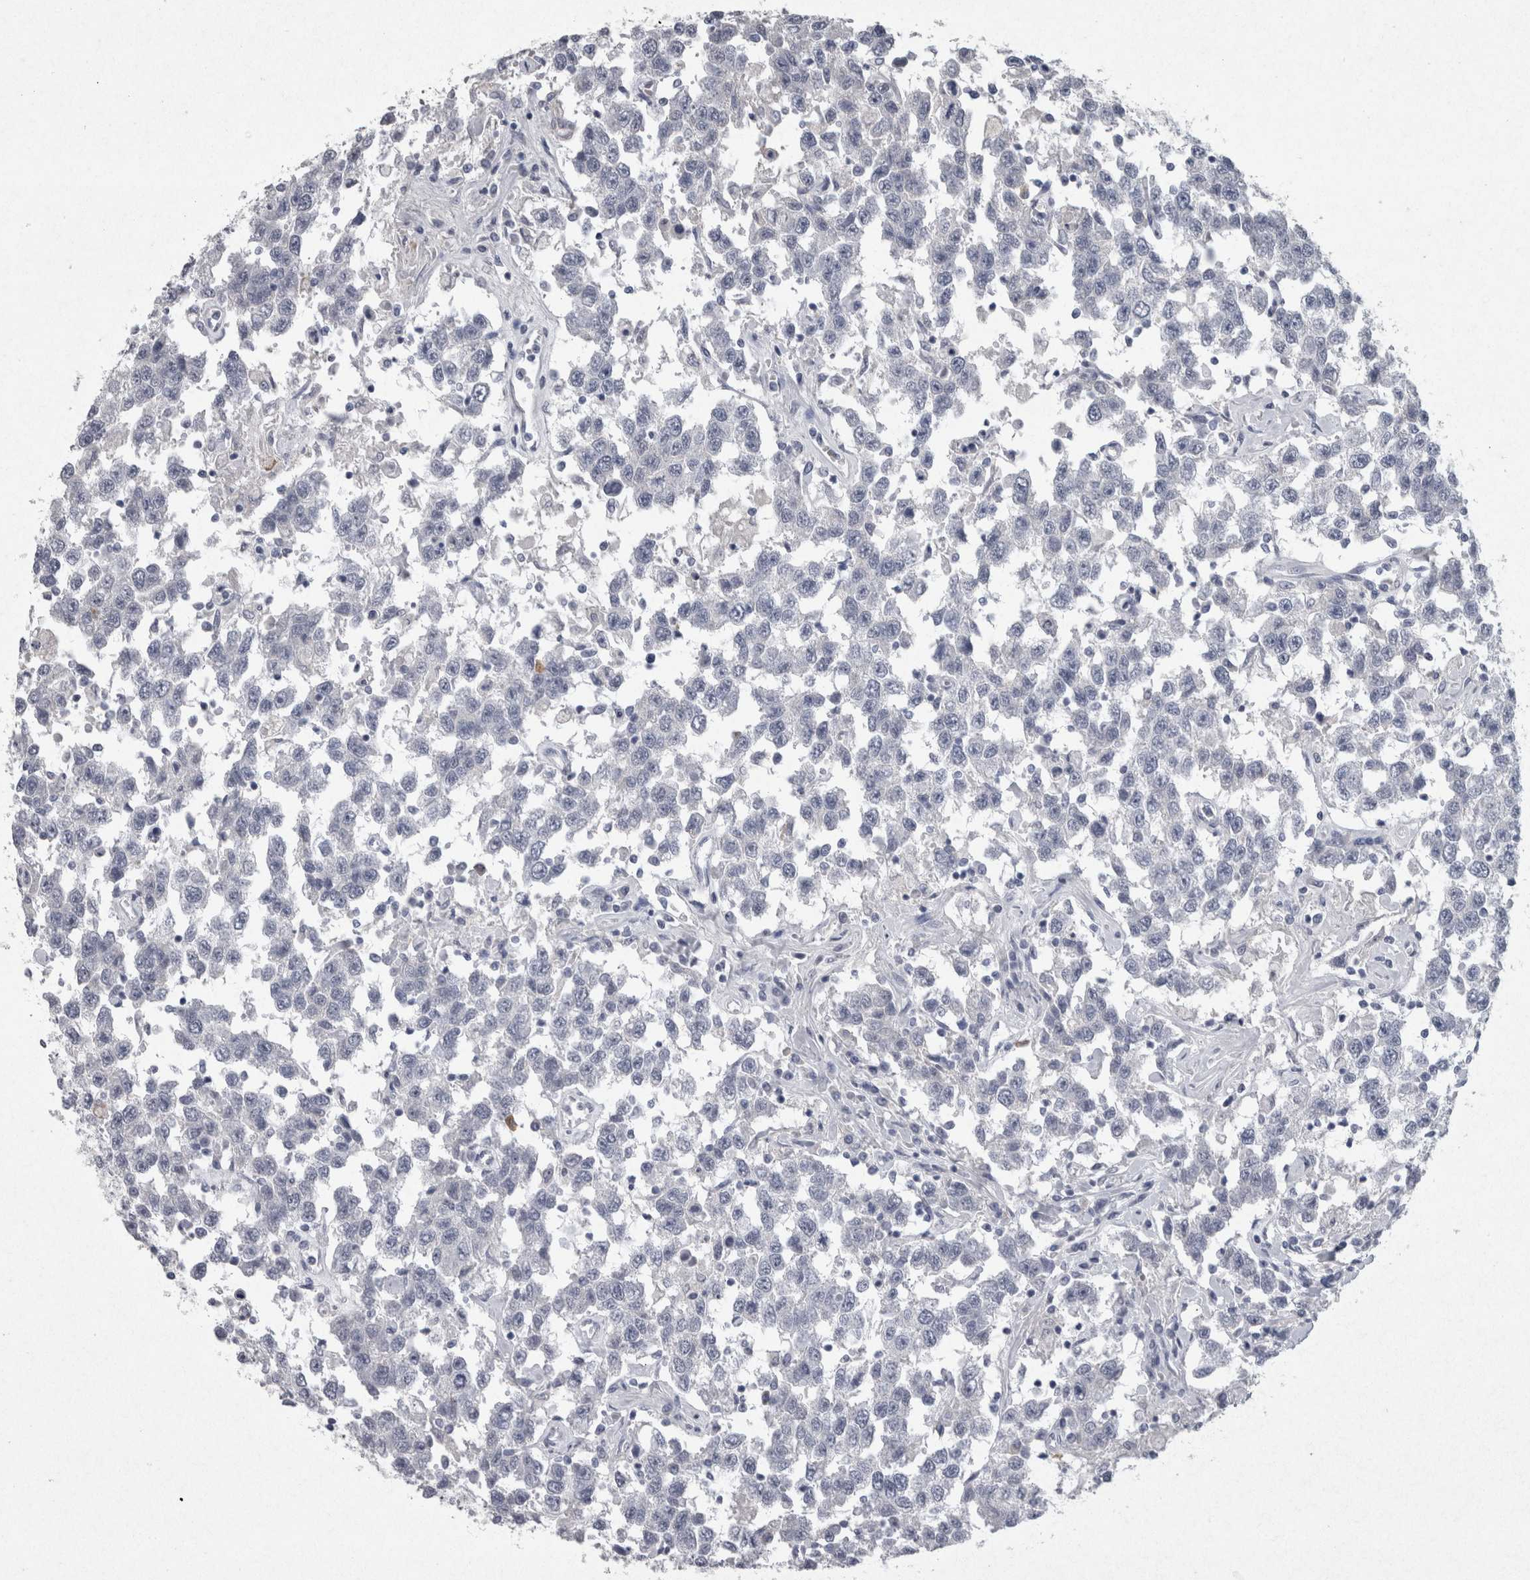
{"staining": {"intensity": "negative", "quantity": "none", "location": "none"}, "tissue": "testis cancer", "cell_type": "Tumor cells", "image_type": "cancer", "snomed": [{"axis": "morphology", "description": "Seminoma, NOS"}, {"axis": "topography", "description": "Testis"}], "caption": "There is no significant staining in tumor cells of testis cancer.", "gene": "PDX1", "patient": {"sex": "male", "age": 41}}